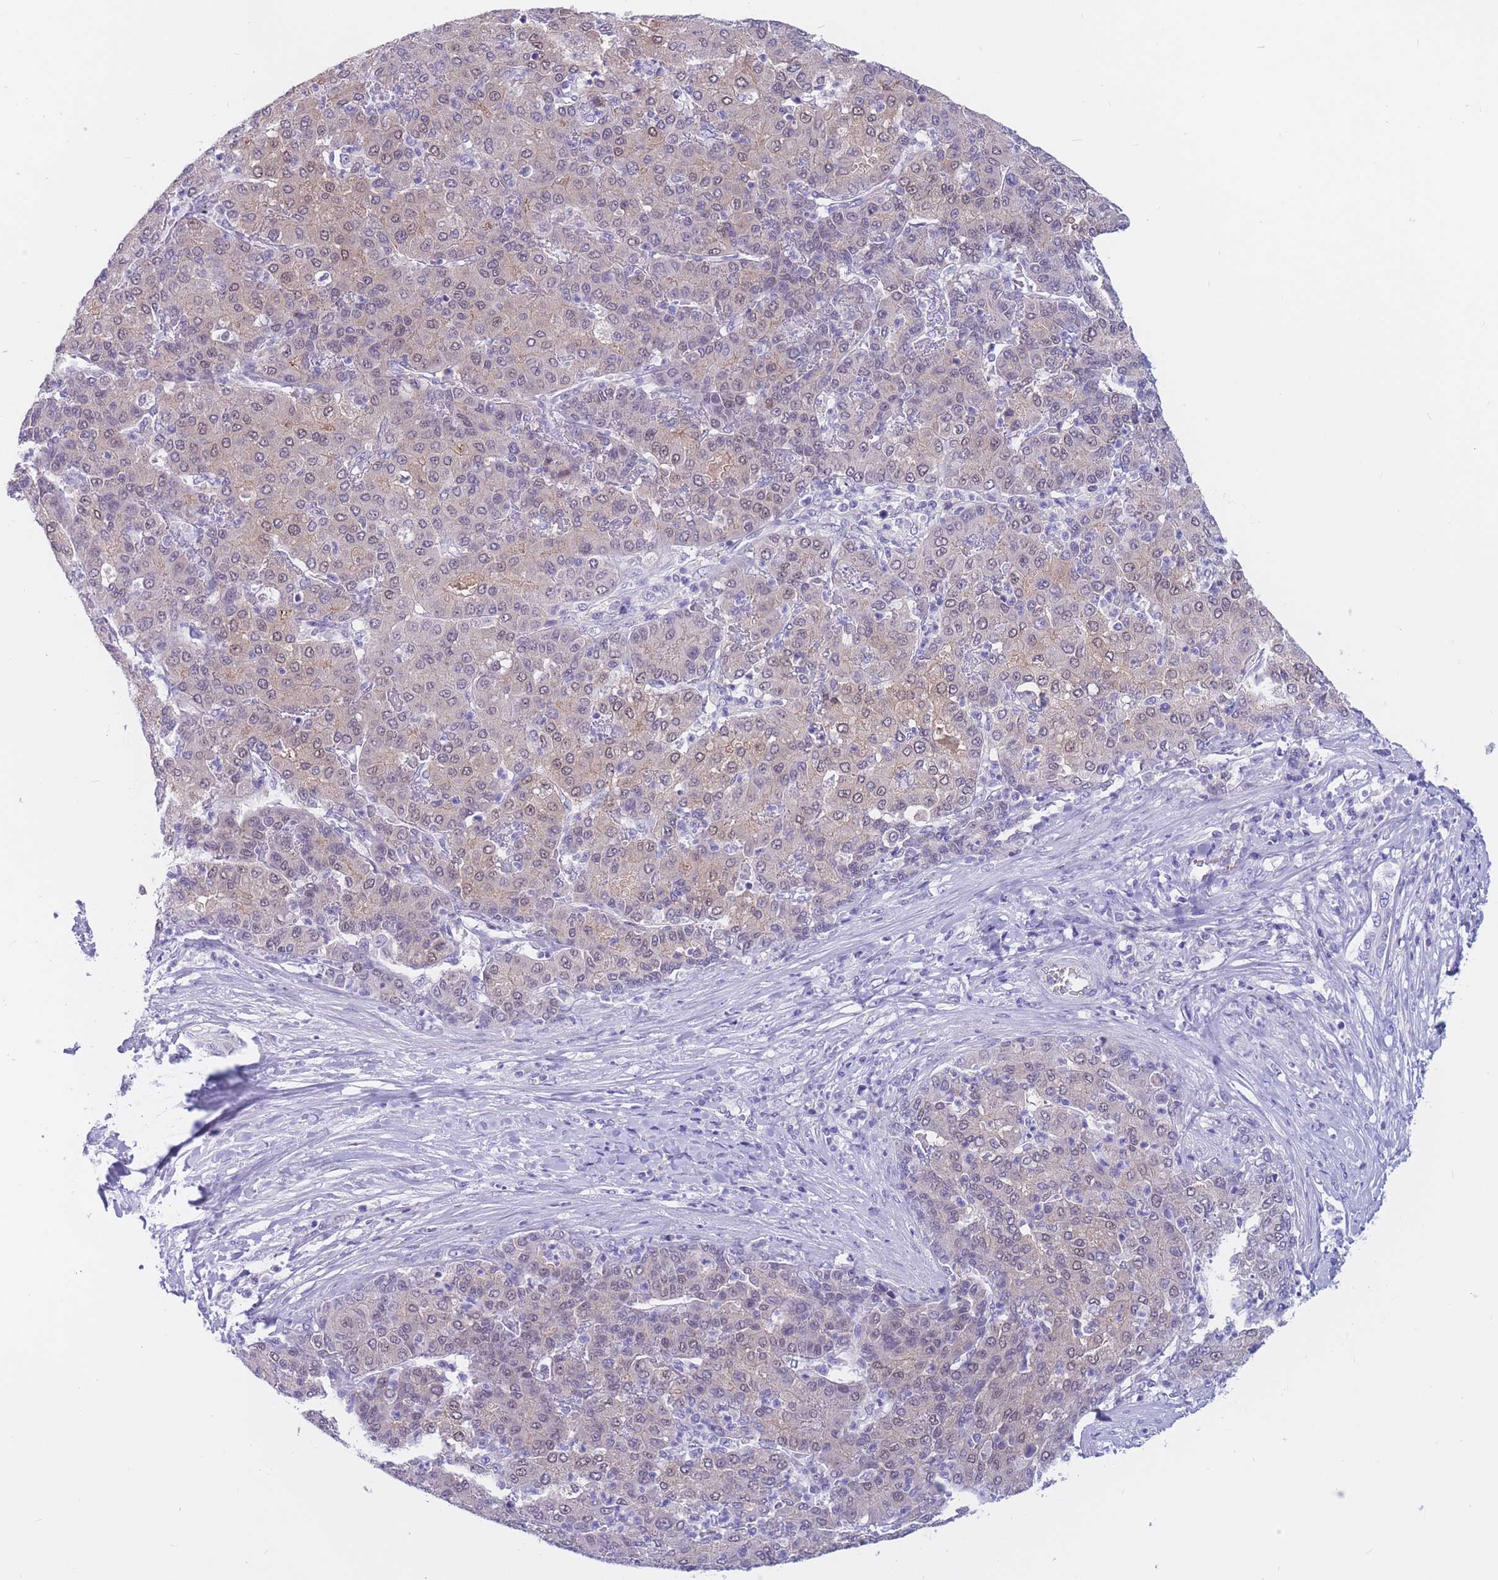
{"staining": {"intensity": "weak", "quantity": "25%-75%", "location": "nuclear"}, "tissue": "liver cancer", "cell_type": "Tumor cells", "image_type": "cancer", "snomed": [{"axis": "morphology", "description": "Carcinoma, Hepatocellular, NOS"}, {"axis": "topography", "description": "Liver"}], "caption": "An immunohistochemistry (IHC) histopathology image of neoplastic tissue is shown. Protein staining in brown highlights weak nuclear positivity in hepatocellular carcinoma (liver) within tumor cells.", "gene": "BOP1", "patient": {"sex": "male", "age": 65}}